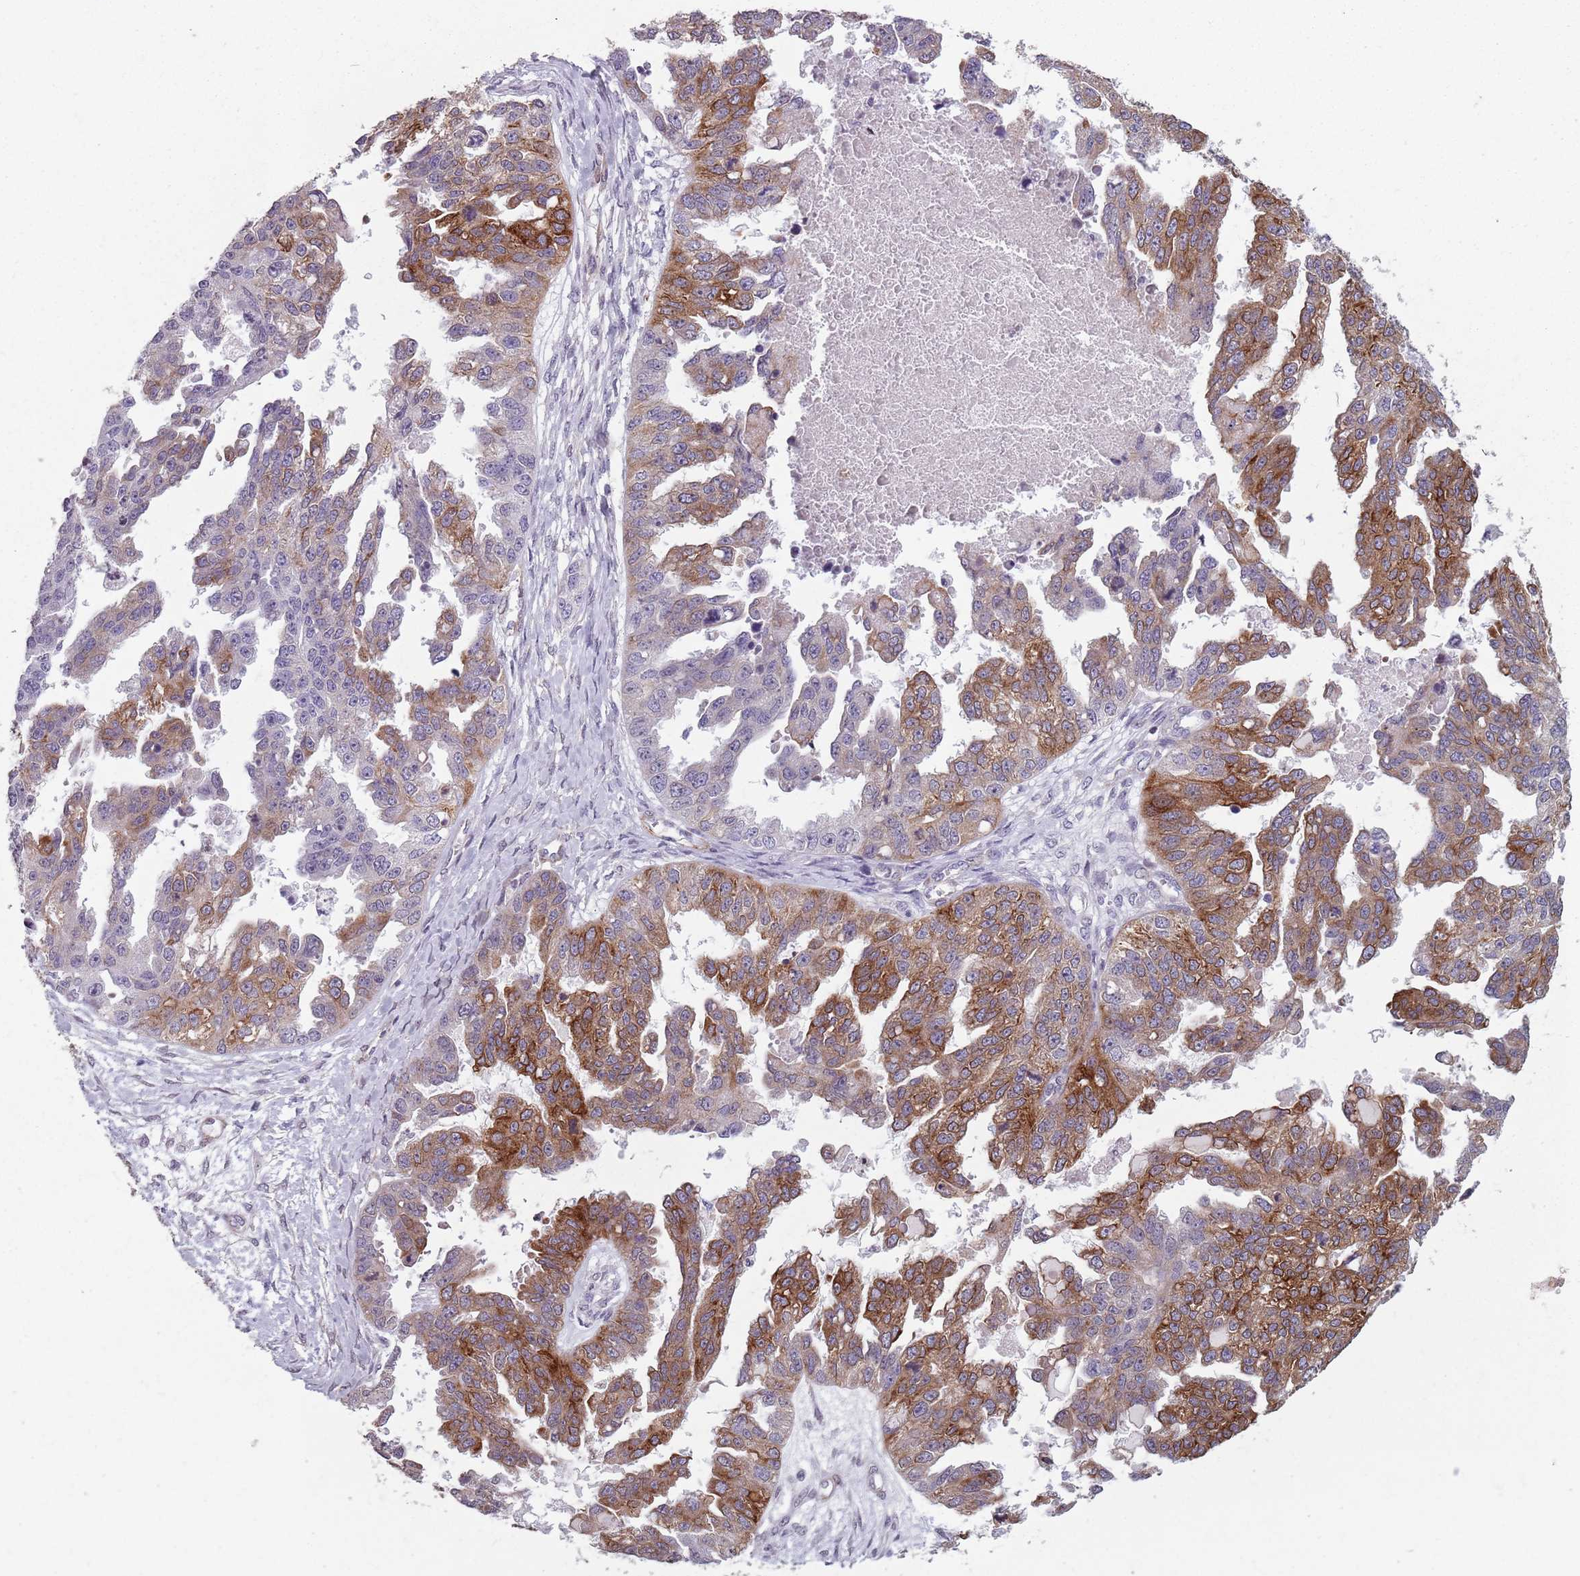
{"staining": {"intensity": "moderate", "quantity": "25%-75%", "location": "cytoplasmic/membranous"}, "tissue": "ovarian cancer", "cell_type": "Tumor cells", "image_type": "cancer", "snomed": [{"axis": "morphology", "description": "Cystadenocarcinoma, serous, NOS"}, {"axis": "topography", "description": "Ovary"}], "caption": "Moderate cytoplasmic/membranous expression for a protein is present in about 25%-75% of tumor cells of ovarian cancer using immunohistochemistry.", "gene": "TMC4", "patient": {"sex": "female", "age": 58}}